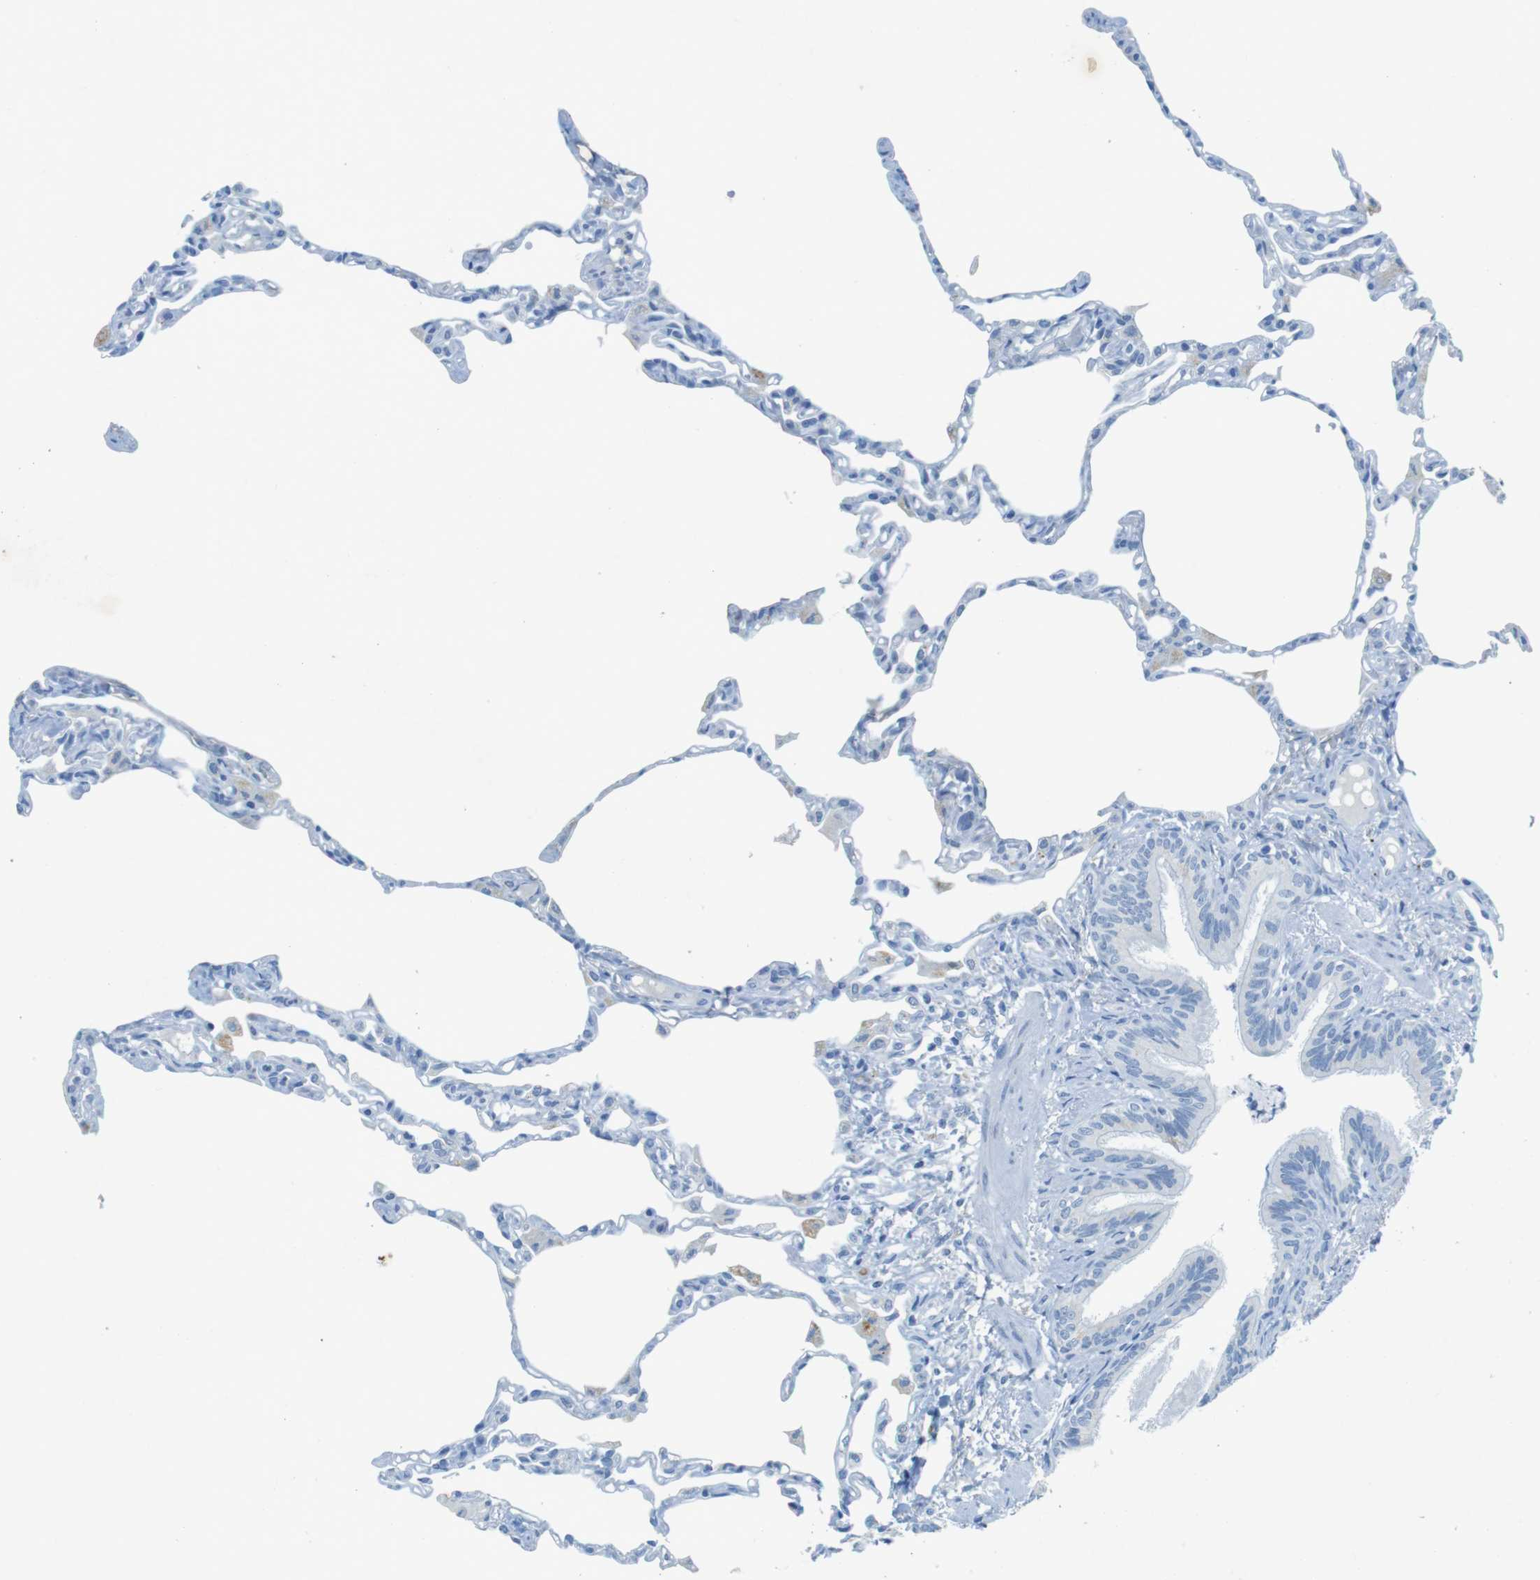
{"staining": {"intensity": "negative", "quantity": "none", "location": "none"}, "tissue": "lung", "cell_type": "Alveolar cells", "image_type": "normal", "snomed": [{"axis": "morphology", "description": "Normal tissue, NOS"}, {"axis": "topography", "description": "Lung"}], "caption": "High power microscopy photomicrograph of an immunohistochemistry (IHC) histopathology image of unremarkable lung, revealing no significant positivity in alveolar cells. (DAB (3,3'-diaminobenzidine) immunohistochemistry visualized using brightfield microscopy, high magnification).", "gene": "CD320", "patient": {"sex": "female", "age": 49}}